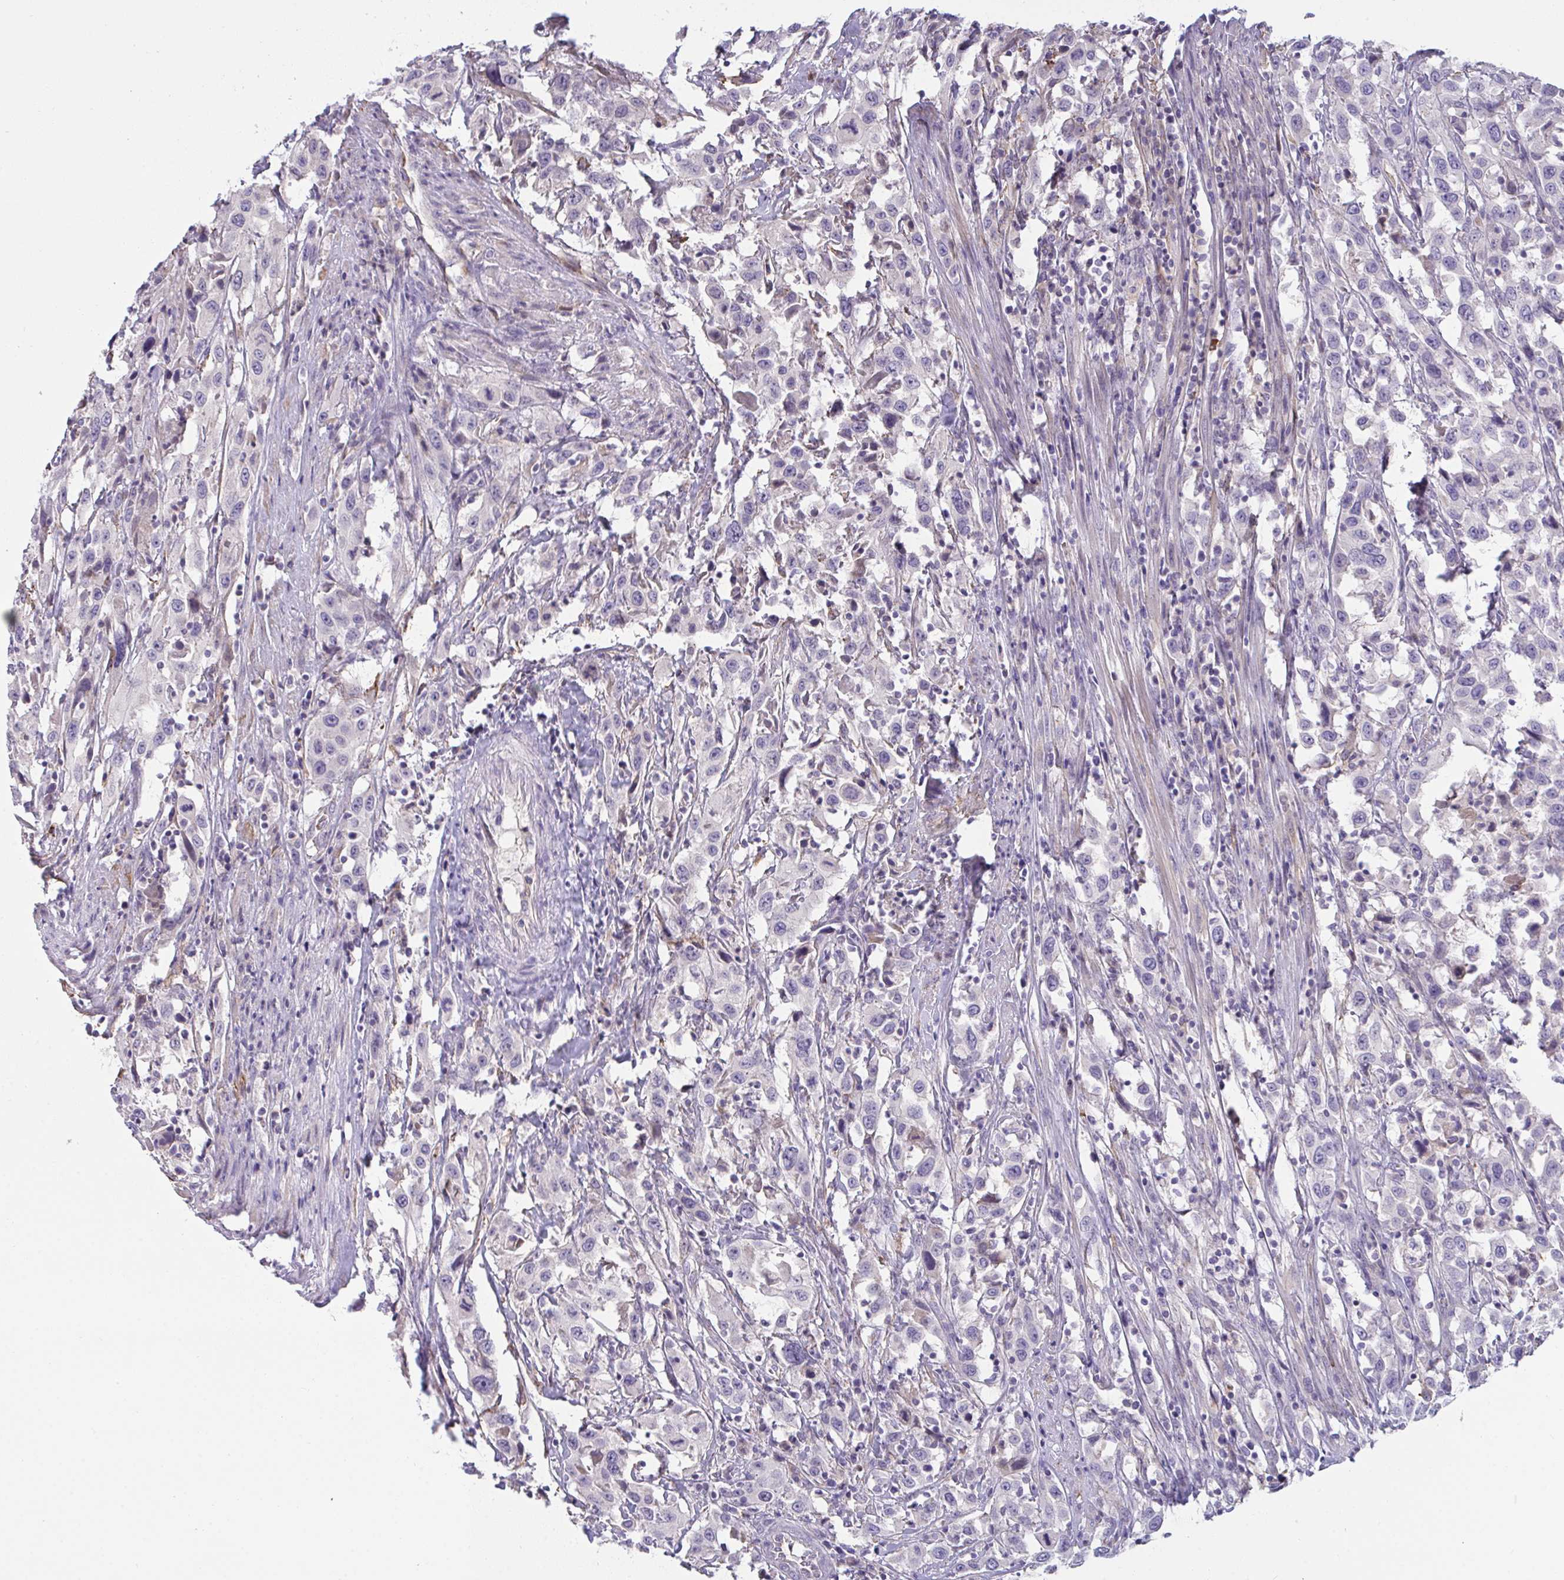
{"staining": {"intensity": "negative", "quantity": "none", "location": "none"}, "tissue": "urothelial cancer", "cell_type": "Tumor cells", "image_type": "cancer", "snomed": [{"axis": "morphology", "description": "Urothelial carcinoma, High grade"}, {"axis": "topography", "description": "Urinary bladder"}], "caption": "A micrograph of human urothelial carcinoma (high-grade) is negative for staining in tumor cells.", "gene": "SEMA6B", "patient": {"sex": "male", "age": 61}}